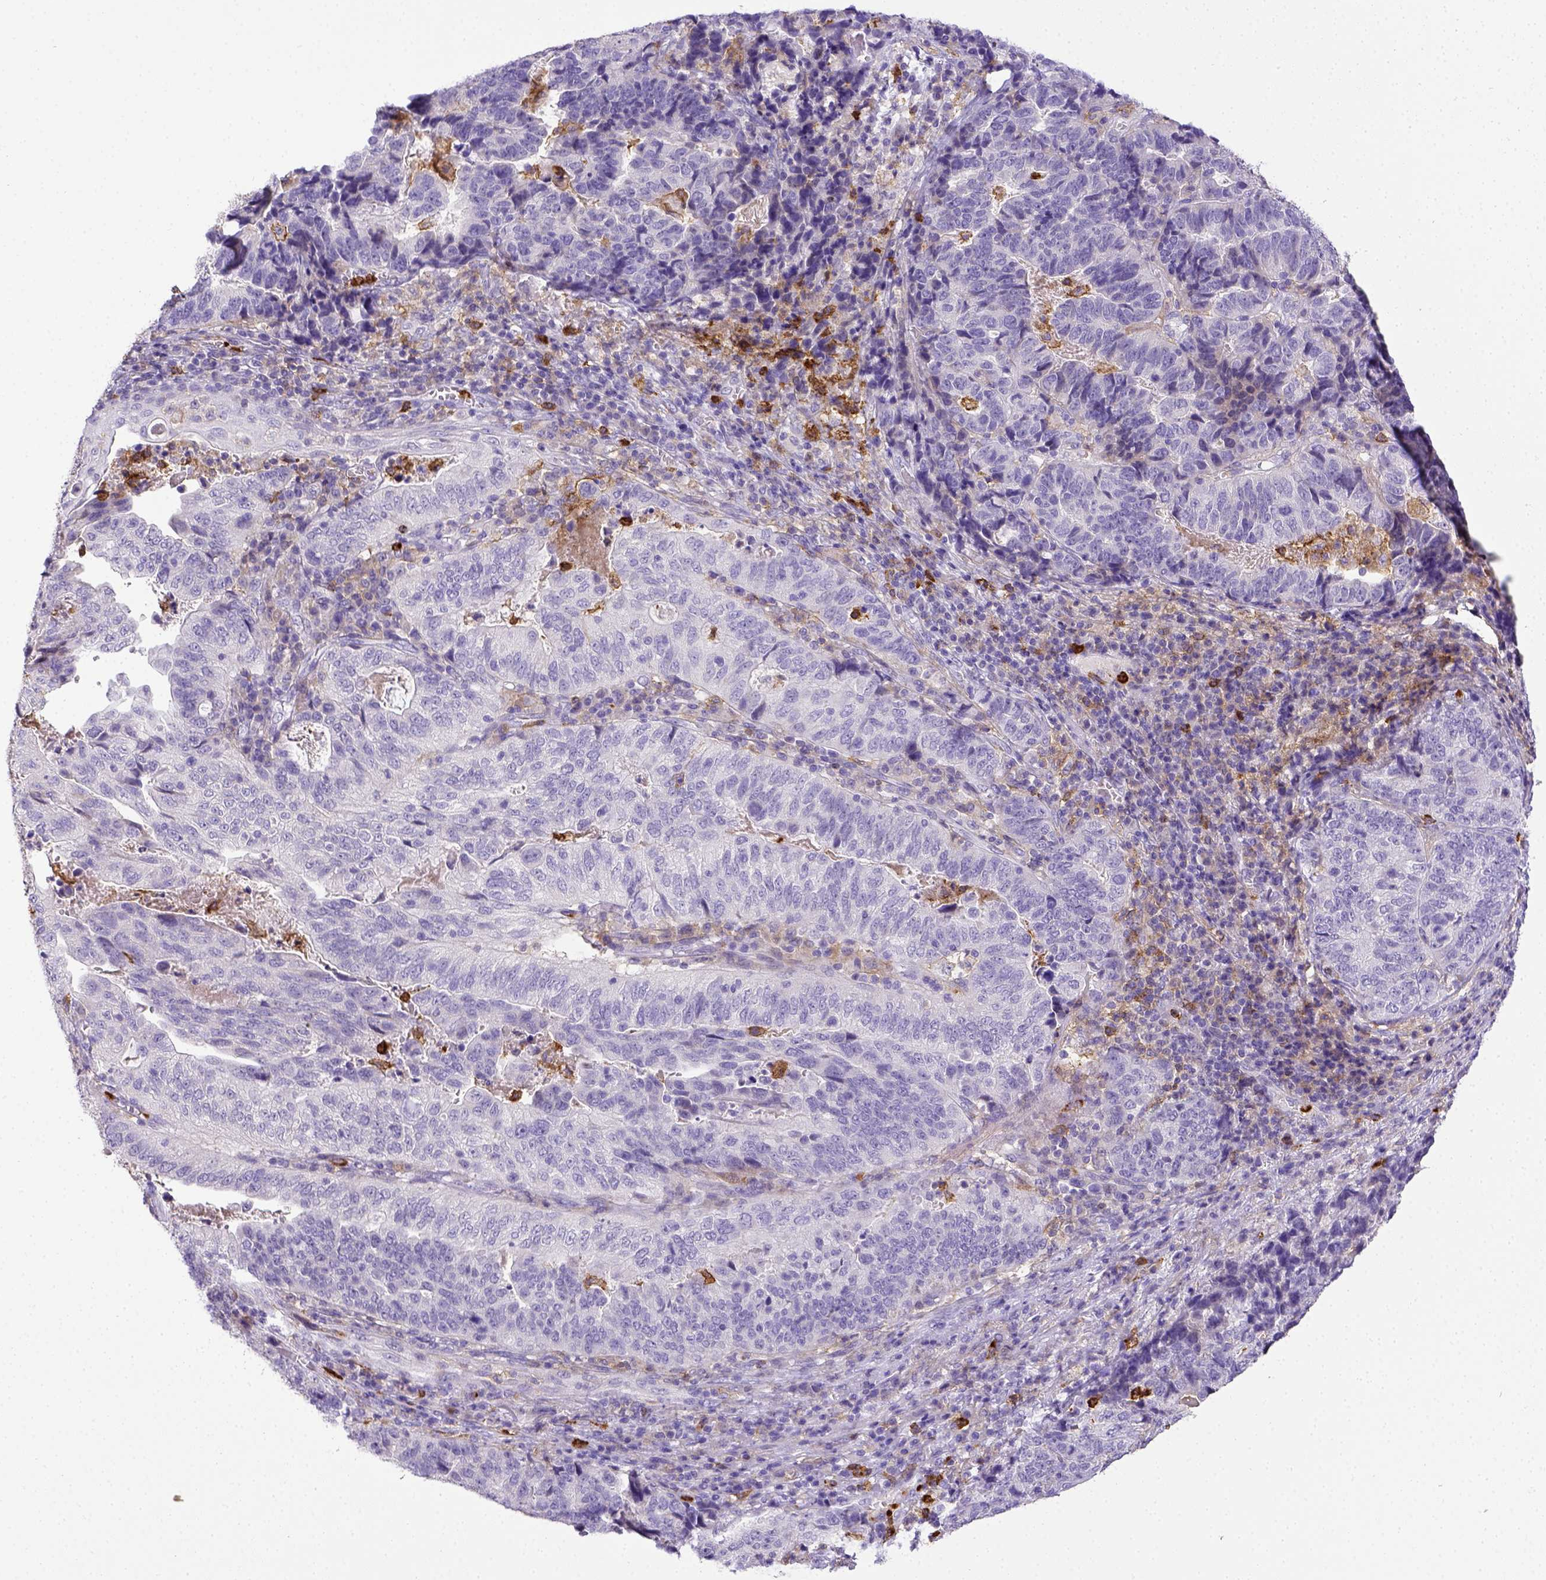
{"staining": {"intensity": "negative", "quantity": "none", "location": "none"}, "tissue": "stomach cancer", "cell_type": "Tumor cells", "image_type": "cancer", "snomed": [{"axis": "morphology", "description": "Adenocarcinoma, NOS"}, {"axis": "topography", "description": "Stomach, upper"}], "caption": "Immunohistochemistry (IHC) micrograph of neoplastic tissue: human stomach cancer (adenocarcinoma) stained with DAB (3,3'-diaminobenzidine) exhibits no significant protein expression in tumor cells. (DAB (3,3'-diaminobenzidine) immunohistochemistry with hematoxylin counter stain).", "gene": "ITGAM", "patient": {"sex": "female", "age": 67}}